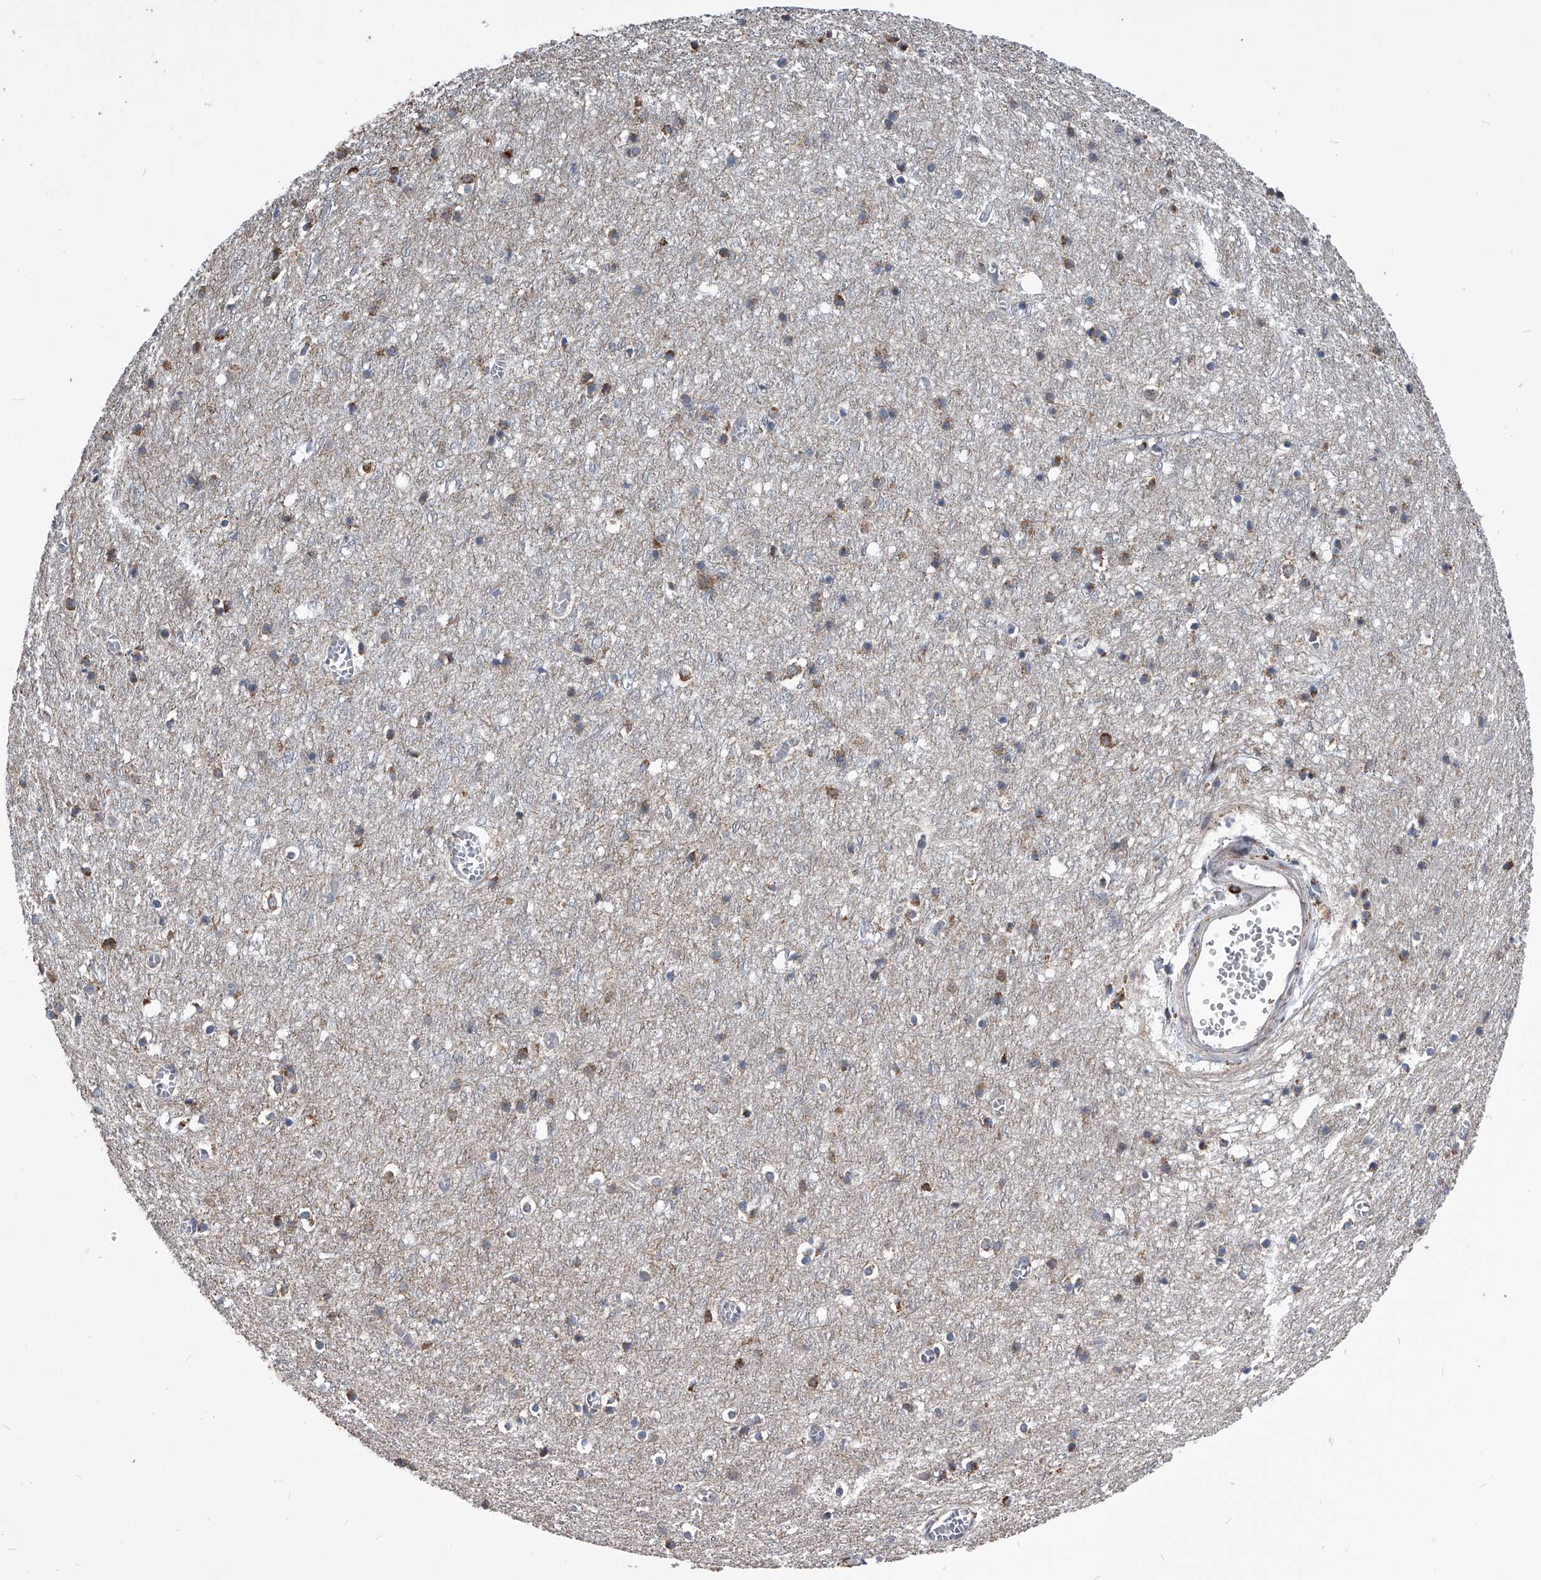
{"staining": {"intensity": "negative", "quantity": "none", "location": "none"}, "tissue": "cerebral cortex", "cell_type": "Endothelial cells", "image_type": "normal", "snomed": [{"axis": "morphology", "description": "Normal tissue, NOS"}, {"axis": "topography", "description": "Cerebral cortex"}], "caption": "Immunohistochemical staining of normal cerebral cortex reveals no significant positivity in endothelial cells.", "gene": "OAT", "patient": {"sex": "female", "age": 64}}